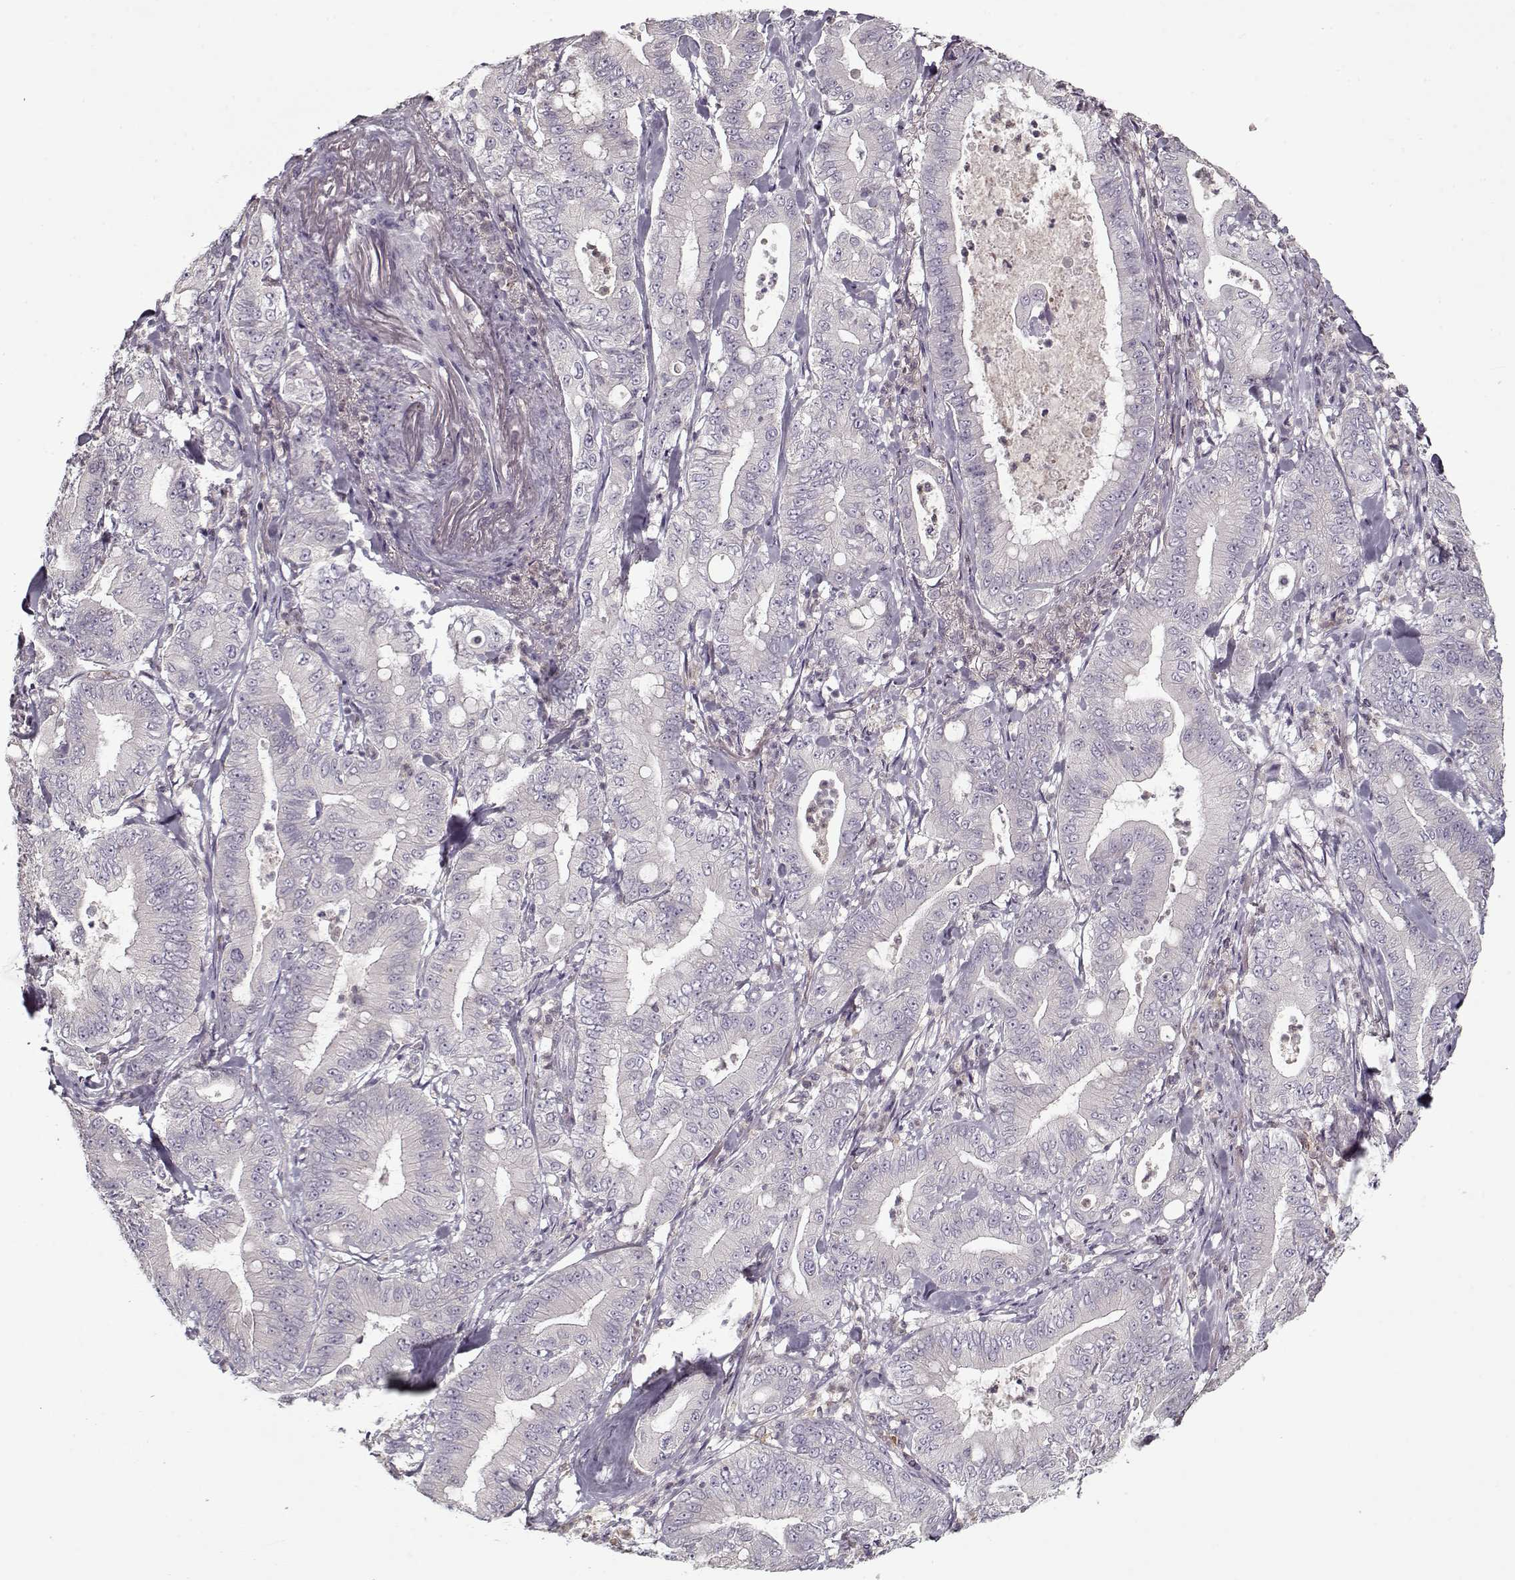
{"staining": {"intensity": "negative", "quantity": "none", "location": "none"}, "tissue": "pancreatic cancer", "cell_type": "Tumor cells", "image_type": "cancer", "snomed": [{"axis": "morphology", "description": "Adenocarcinoma, NOS"}, {"axis": "topography", "description": "Pancreas"}], "caption": "DAB immunohistochemical staining of human pancreatic cancer displays no significant expression in tumor cells.", "gene": "UNC13D", "patient": {"sex": "male", "age": 71}}